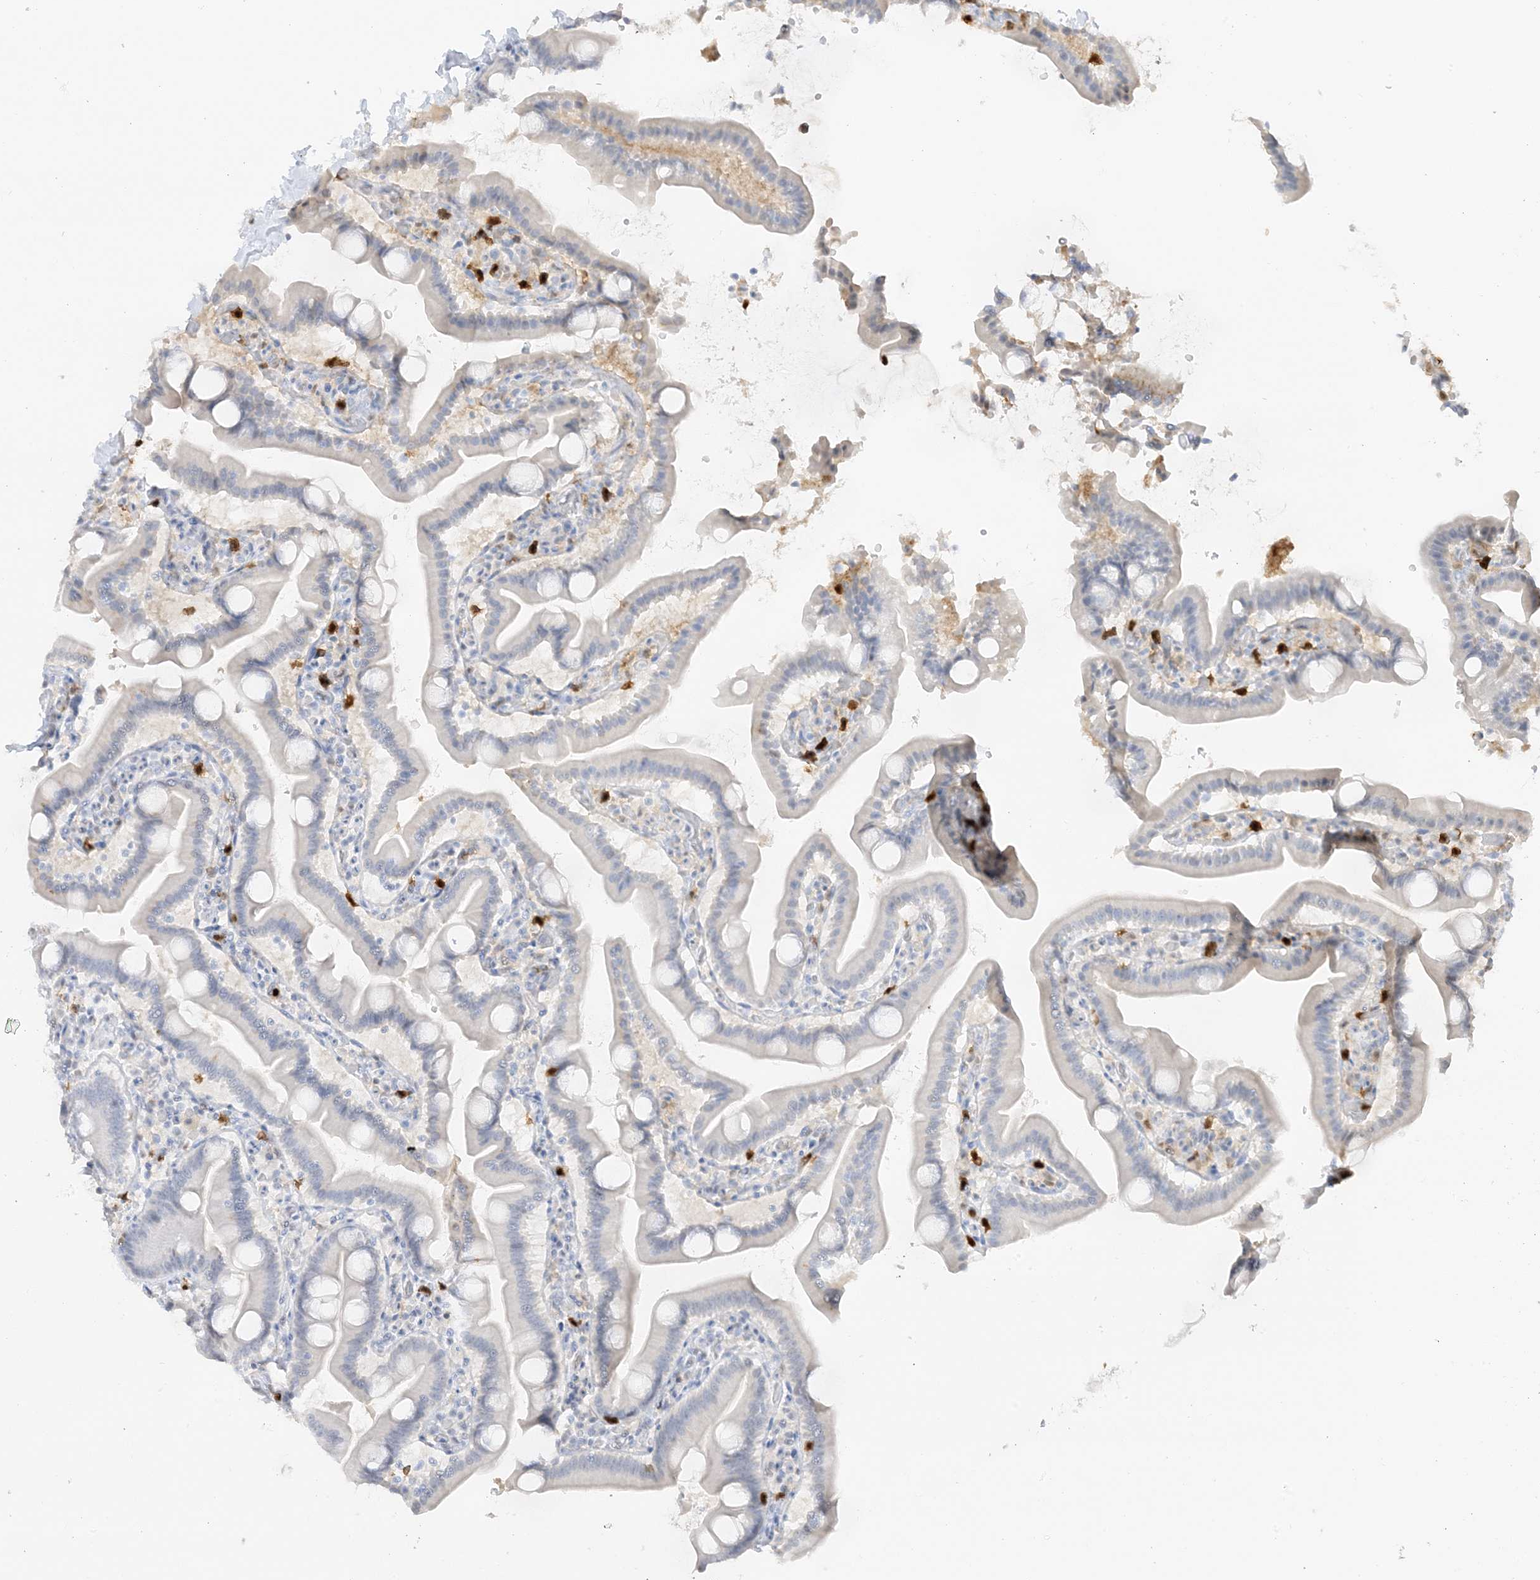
{"staining": {"intensity": "negative", "quantity": "none", "location": "none"}, "tissue": "duodenum", "cell_type": "Glandular cells", "image_type": "normal", "snomed": [{"axis": "morphology", "description": "Normal tissue, NOS"}, {"axis": "topography", "description": "Duodenum"}], "caption": "IHC micrograph of benign duodenum: human duodenum stained with DAB (3,3'-diaminobenzidine) shows no significant protein staining in glandular cells.", "gene": "GCA", "patient": {"sex": "male", "age": 55}}